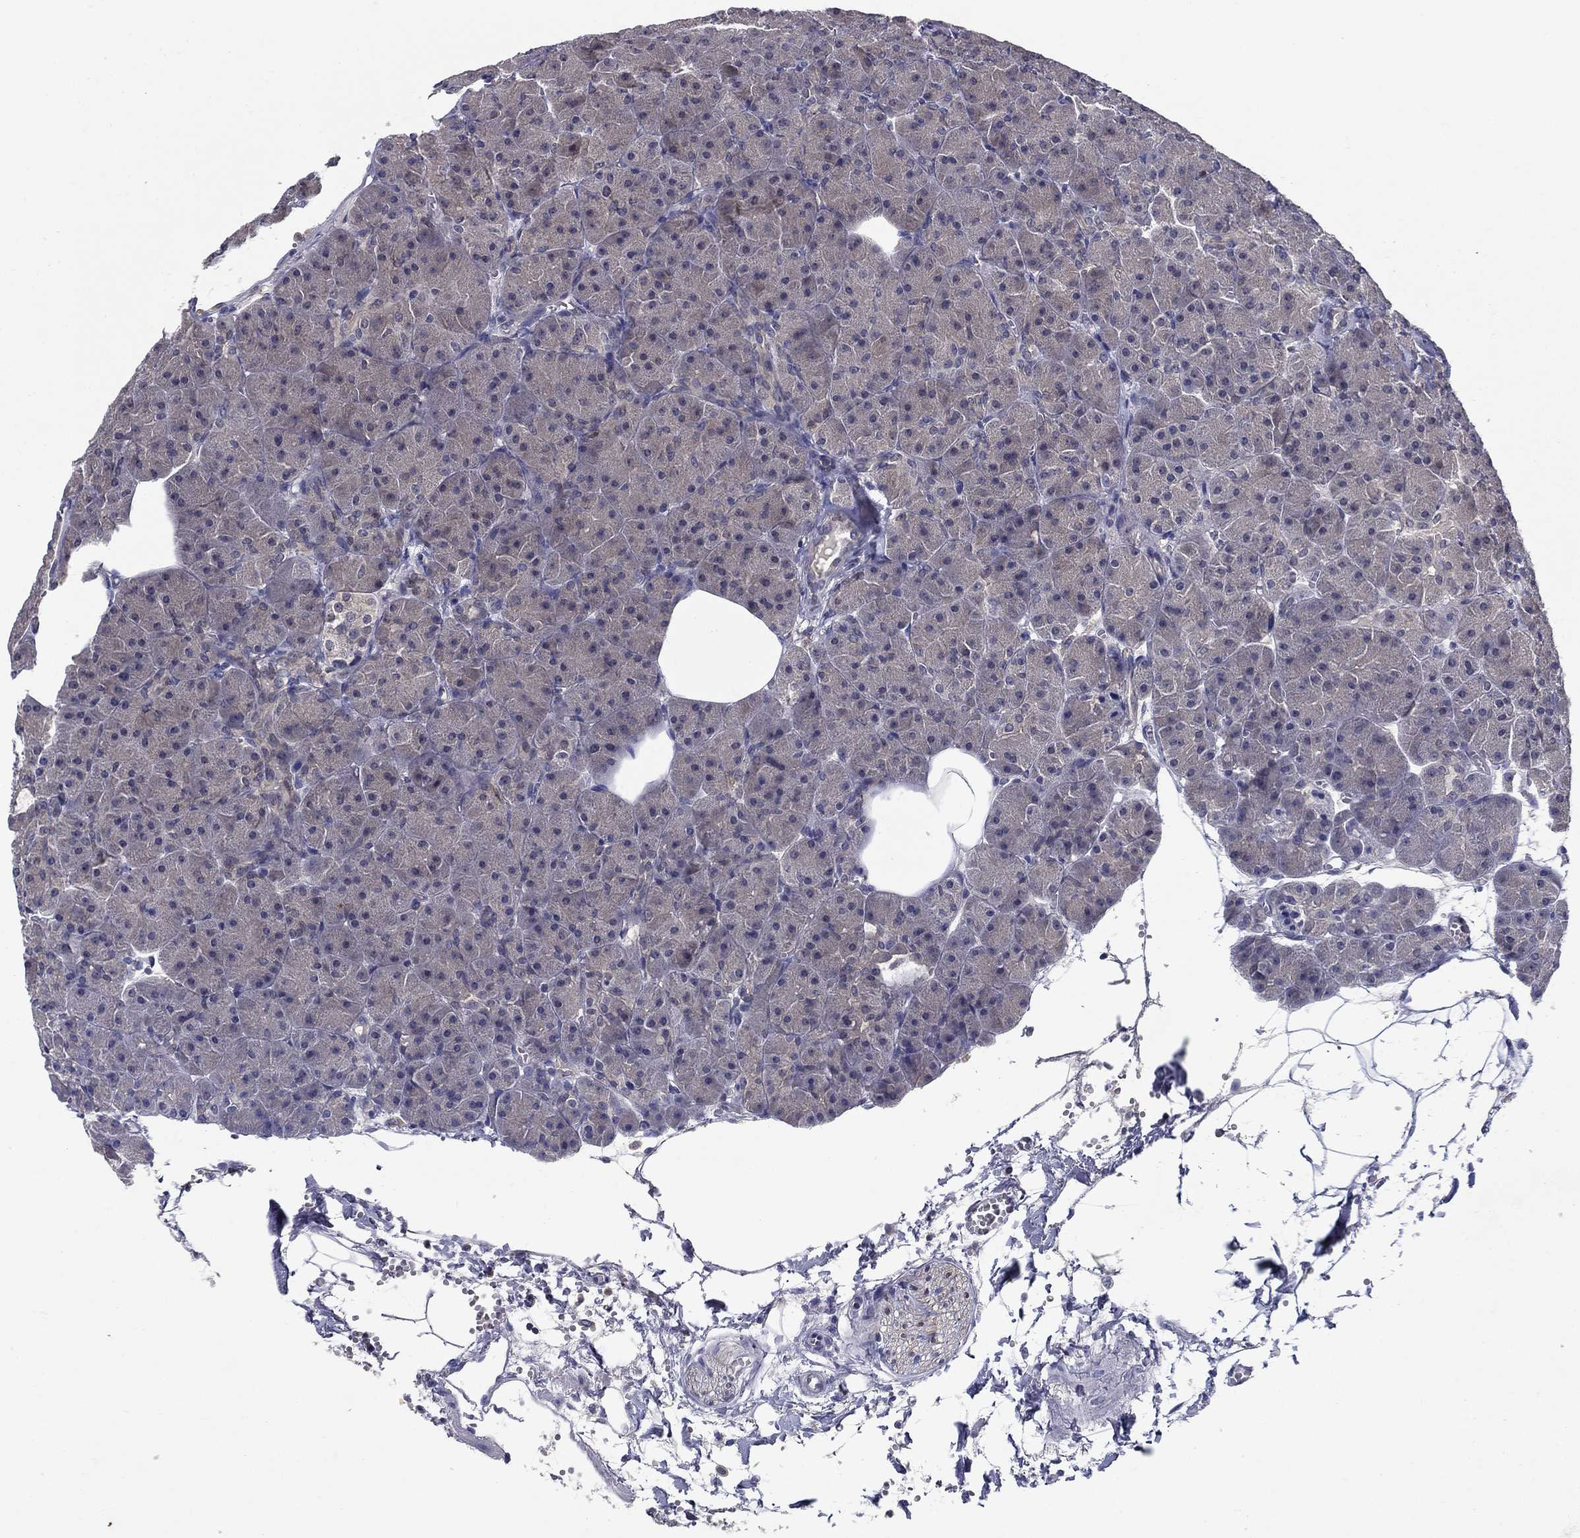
{"staining": {"intensity": "weak", "quantity": "<25%", "location": "cytoplasmic/membranous"}, "tissue": "pancreas", "cell_type": "Exocrine glandular cells", "image_type": "normal", "snomed": [{"axis": "morphology", "description": "Normal tissue, NOS"}, {"axis": "topography", "description": "Pancreas"}], "caption": "High power microscopy histopathology image of an IHC micrograph of unremarkable pancreas, revealing no significant expression in exocrine glandular cells.", "gene": "GLTP", "patient": {"sex": "male", "age": 61}}